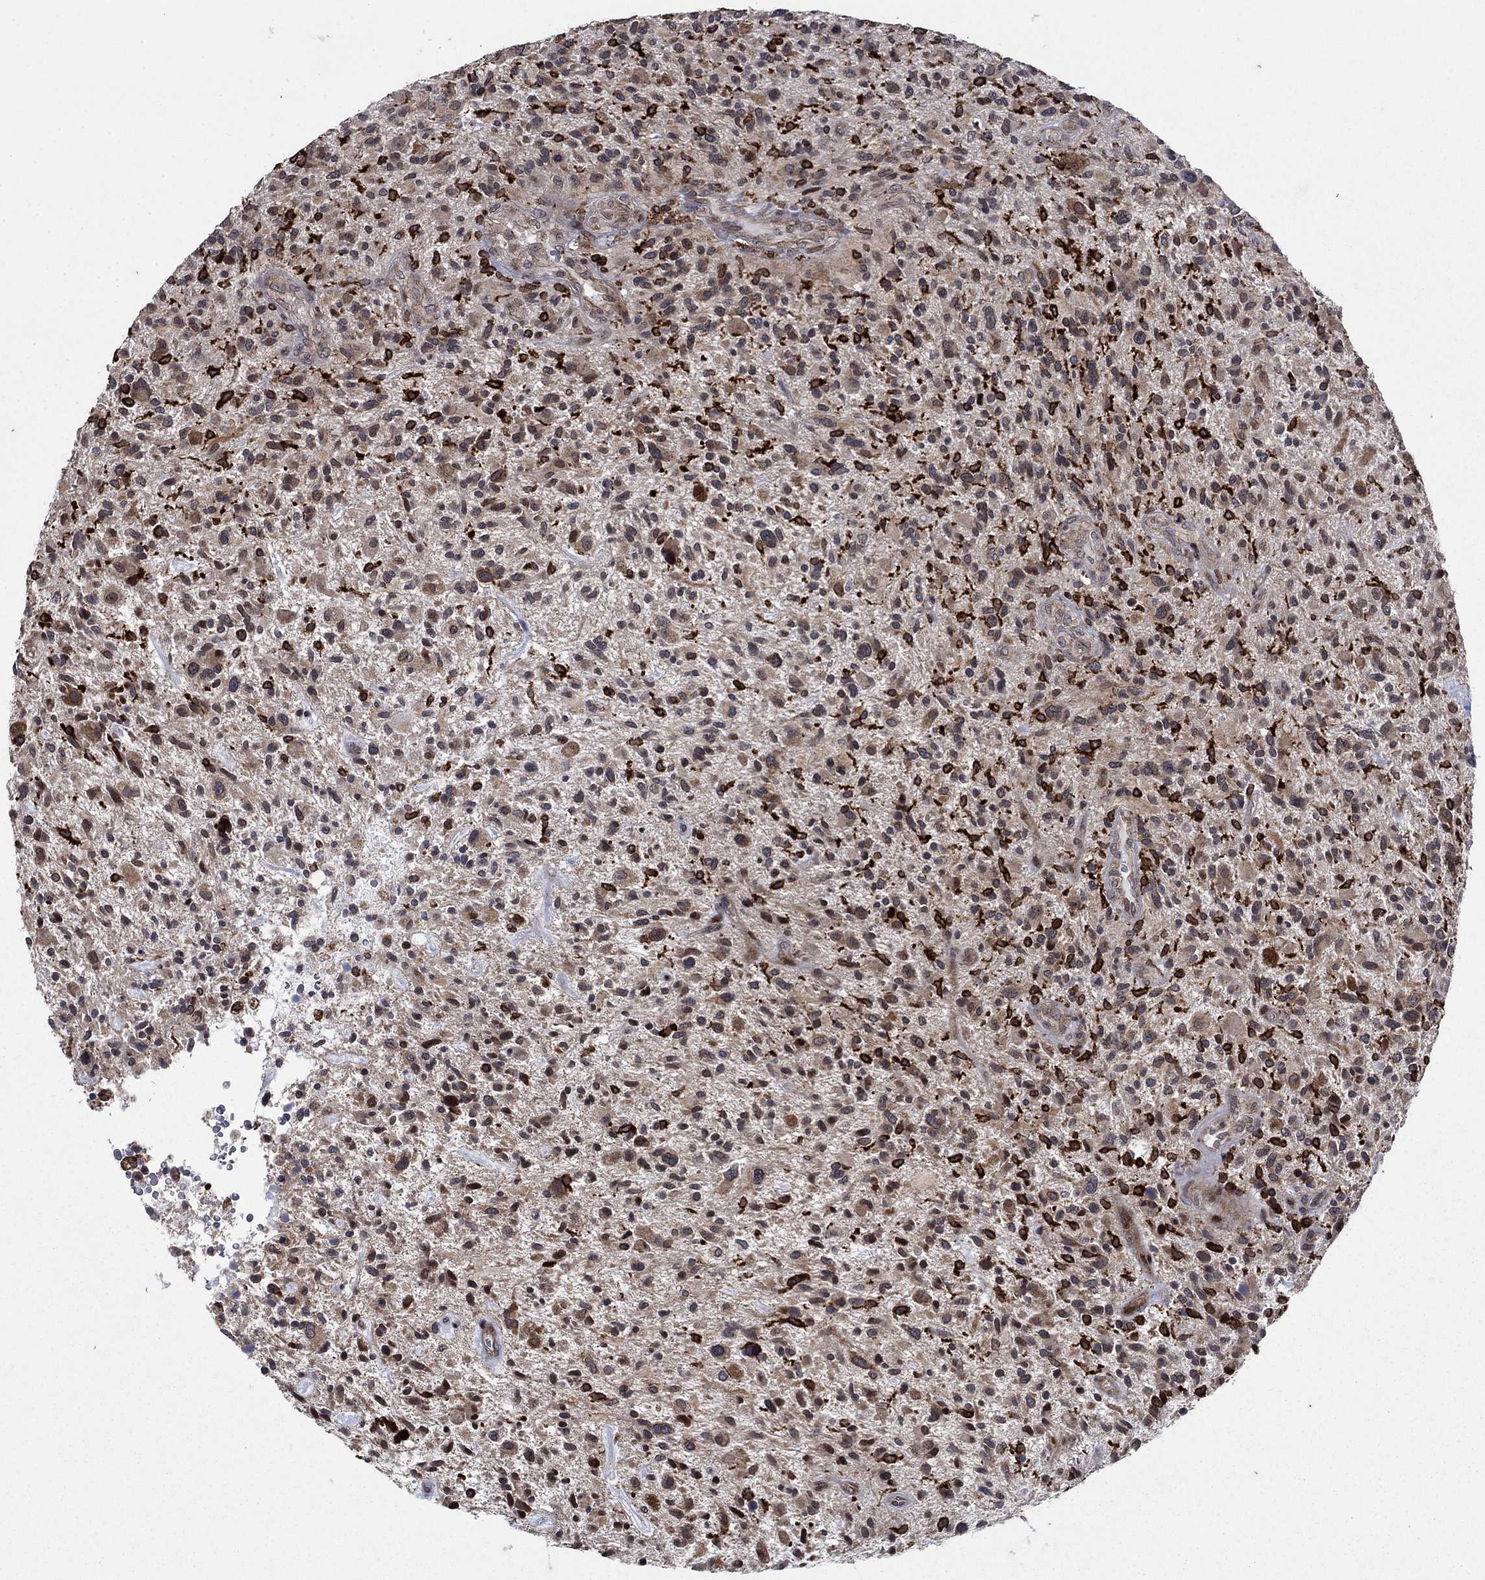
{"staining": {"intensity": "weak", "quantity": "25%-75%", "location": "cytoplasmic/membranous"}, "tissue": "glioma", "cell_type": "Tumor cells", "image_type": "cancer", "snomed": [{"axis": "morphology", "description": "Glioma, malignant, High grade"}, {"axis": "topography", "description": "Brain"}], "caption": "High-grade glioma (malignant) stained with DAB immunohistochemistry demonstrates low levels of weak cytoplasmic/membranous expression in about 25%-75% of tumor cells.", "gene": "DHRS7", "patient": {"sex": "male", "age": 47}}